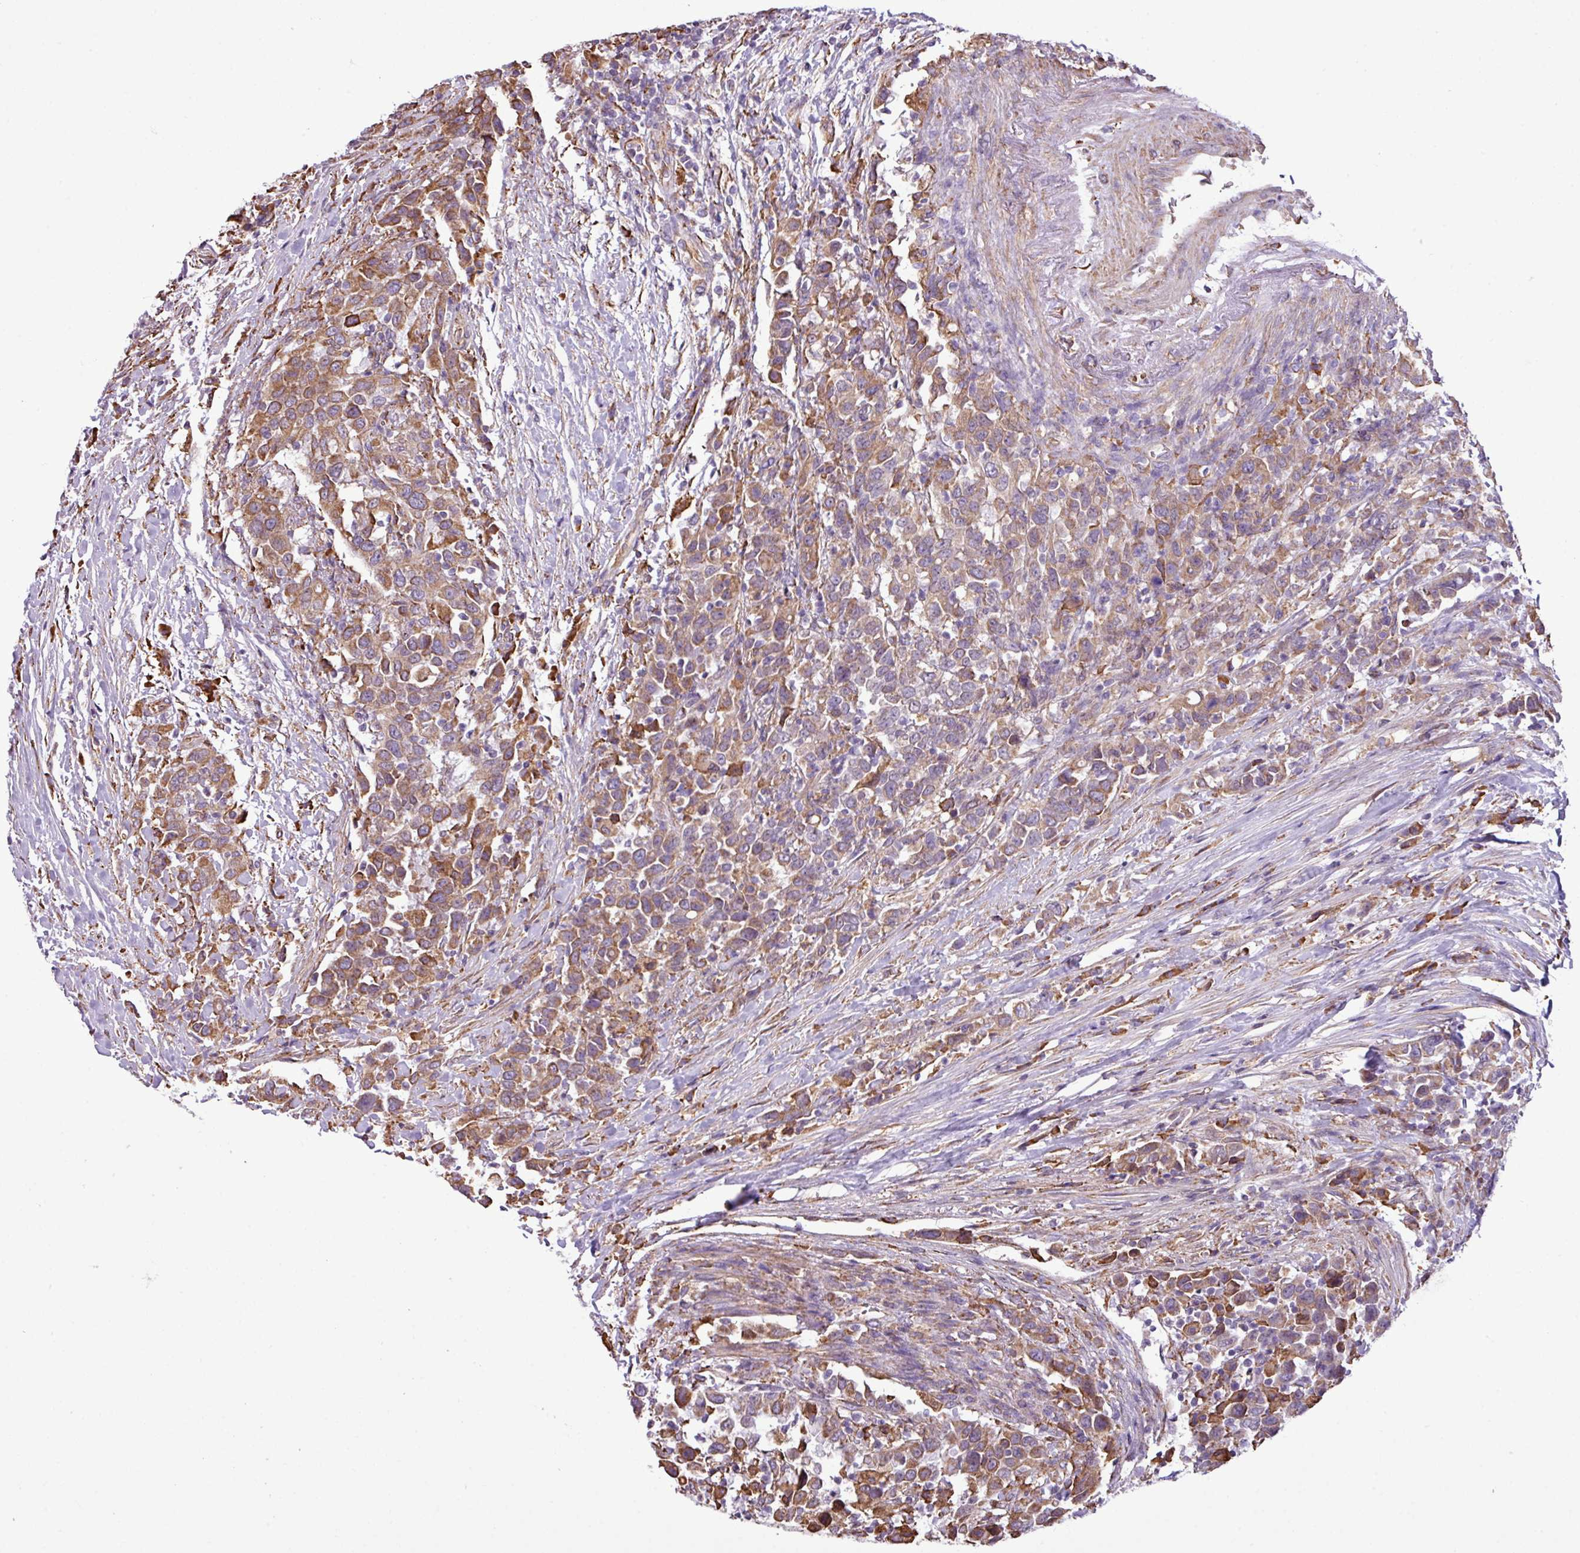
{"staining": {"intensity": "moderate", "quantity": ">75%", "location": "cytoplasmic/membranous"}, "tissue": "urothelial cancer", "cell_type": "Tumor cells", "image_type": "cancer", "snomed": [{"axis": "morphology", "description": "Urothelial carcinoma, High grade"}, {"axis": "topography", "description": "Urinary bladder"}], "caption": "An image showing moderate cytoplasmic/membranous expression in approximately >75% of tumor cells in urothelial cancer, as visualized by brown immunohistochemical staining.", "gene": "ZSCAN5A", "patient": {"sex": "male", "age": 61}}